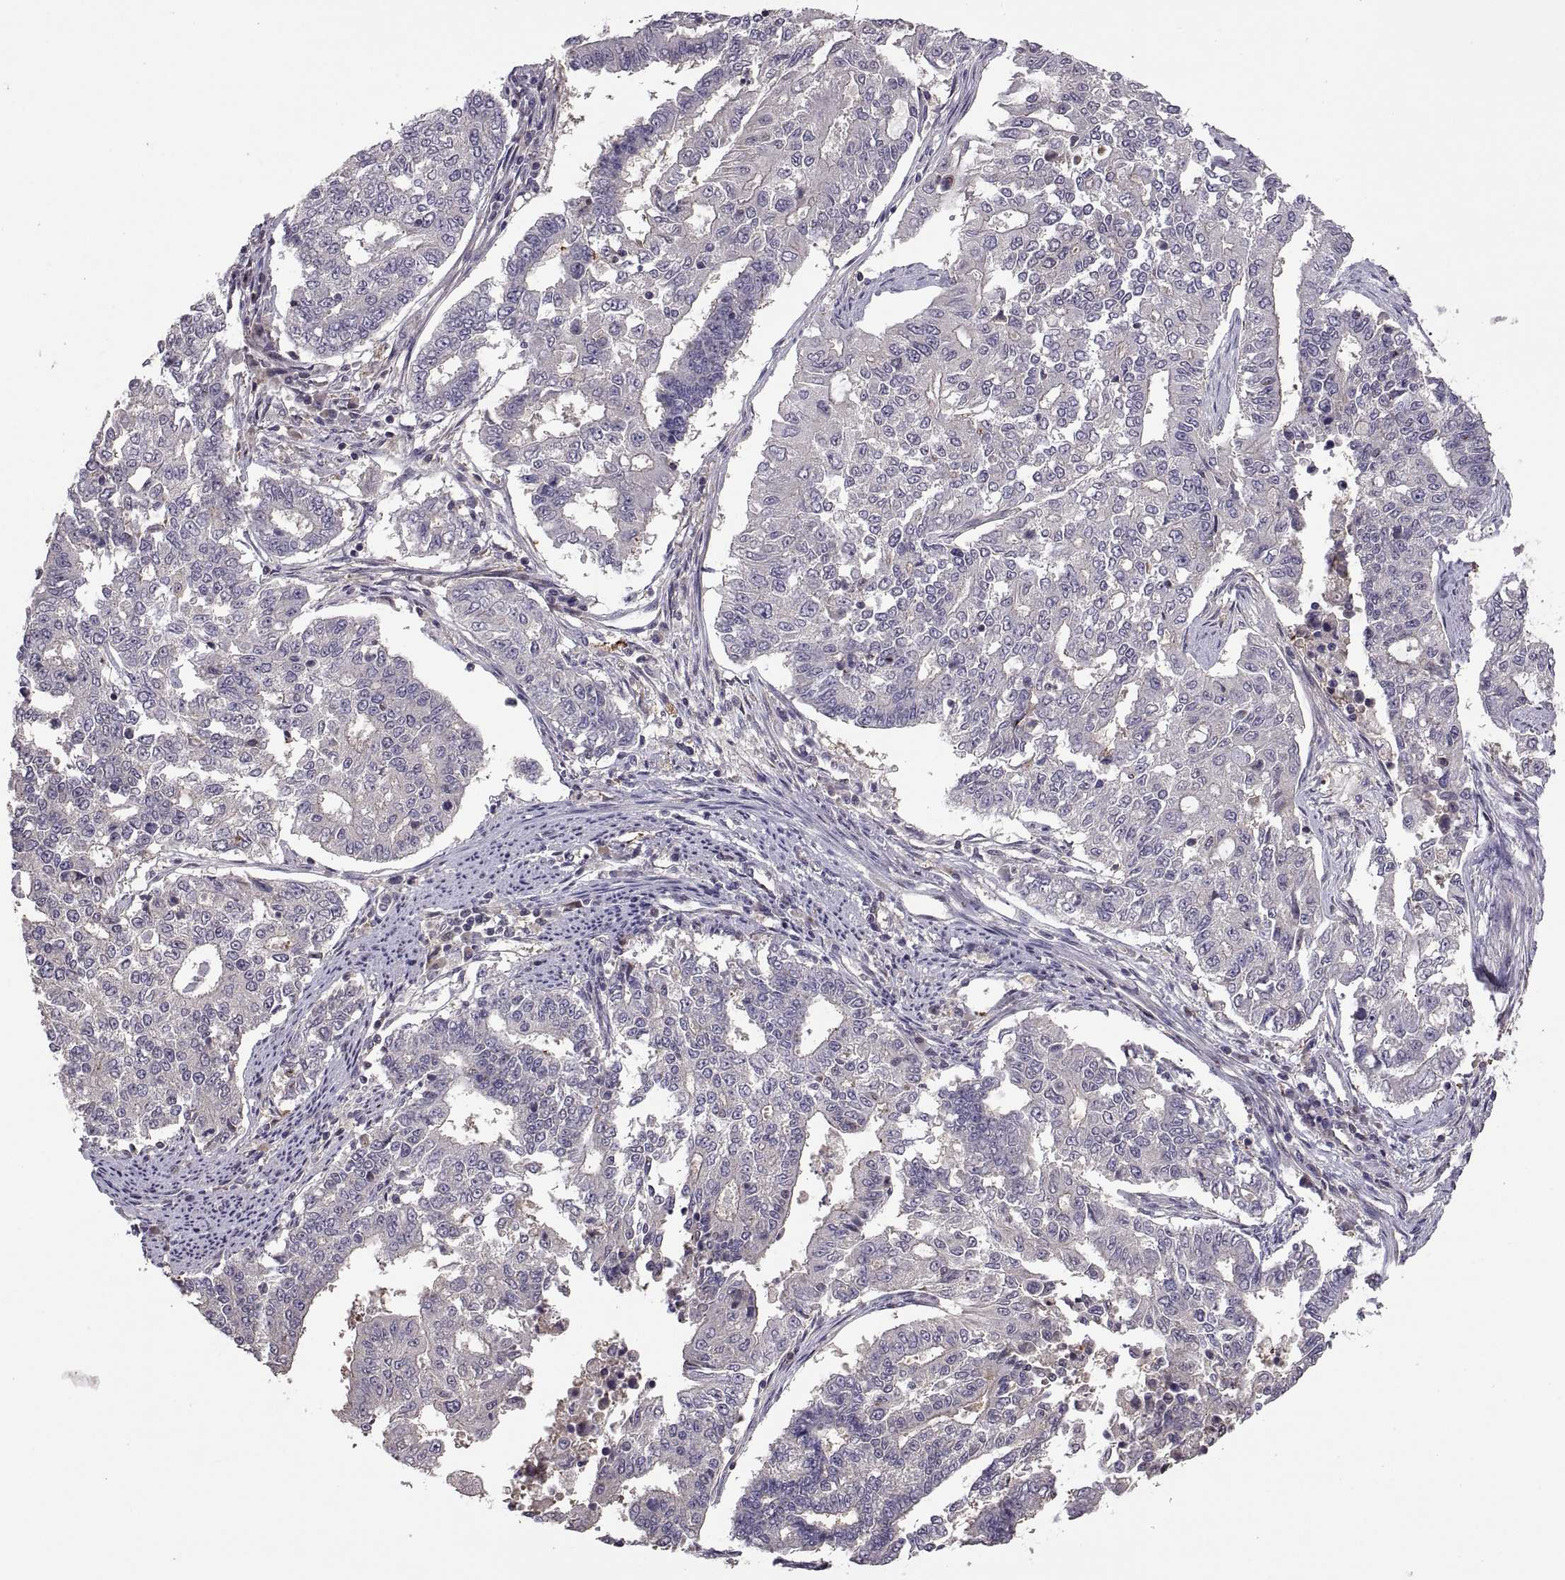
{"staining": {"intensity": "negative", "quantity": "none", "location": "none"}, "tissue": "endometrial cancer", "cell_type": "Tumor cells", "image_type": "cancer", "snomed": [{"axis": "morphology", "description": "Adenocarcinoma, NOS"}, {"axis": "topography", "description": "Uterus"}], "caption": "High magnification brightfield microscopy of adenocarcinoma (endometrial) stained with DAB (3,3'-diaminobenzidine) (brown) and counterstained with hematoxylin (blue): tumor cells show no significant expression.", "gene": "NMNAT2", "patient": {"sex": "female", "age": 59}}